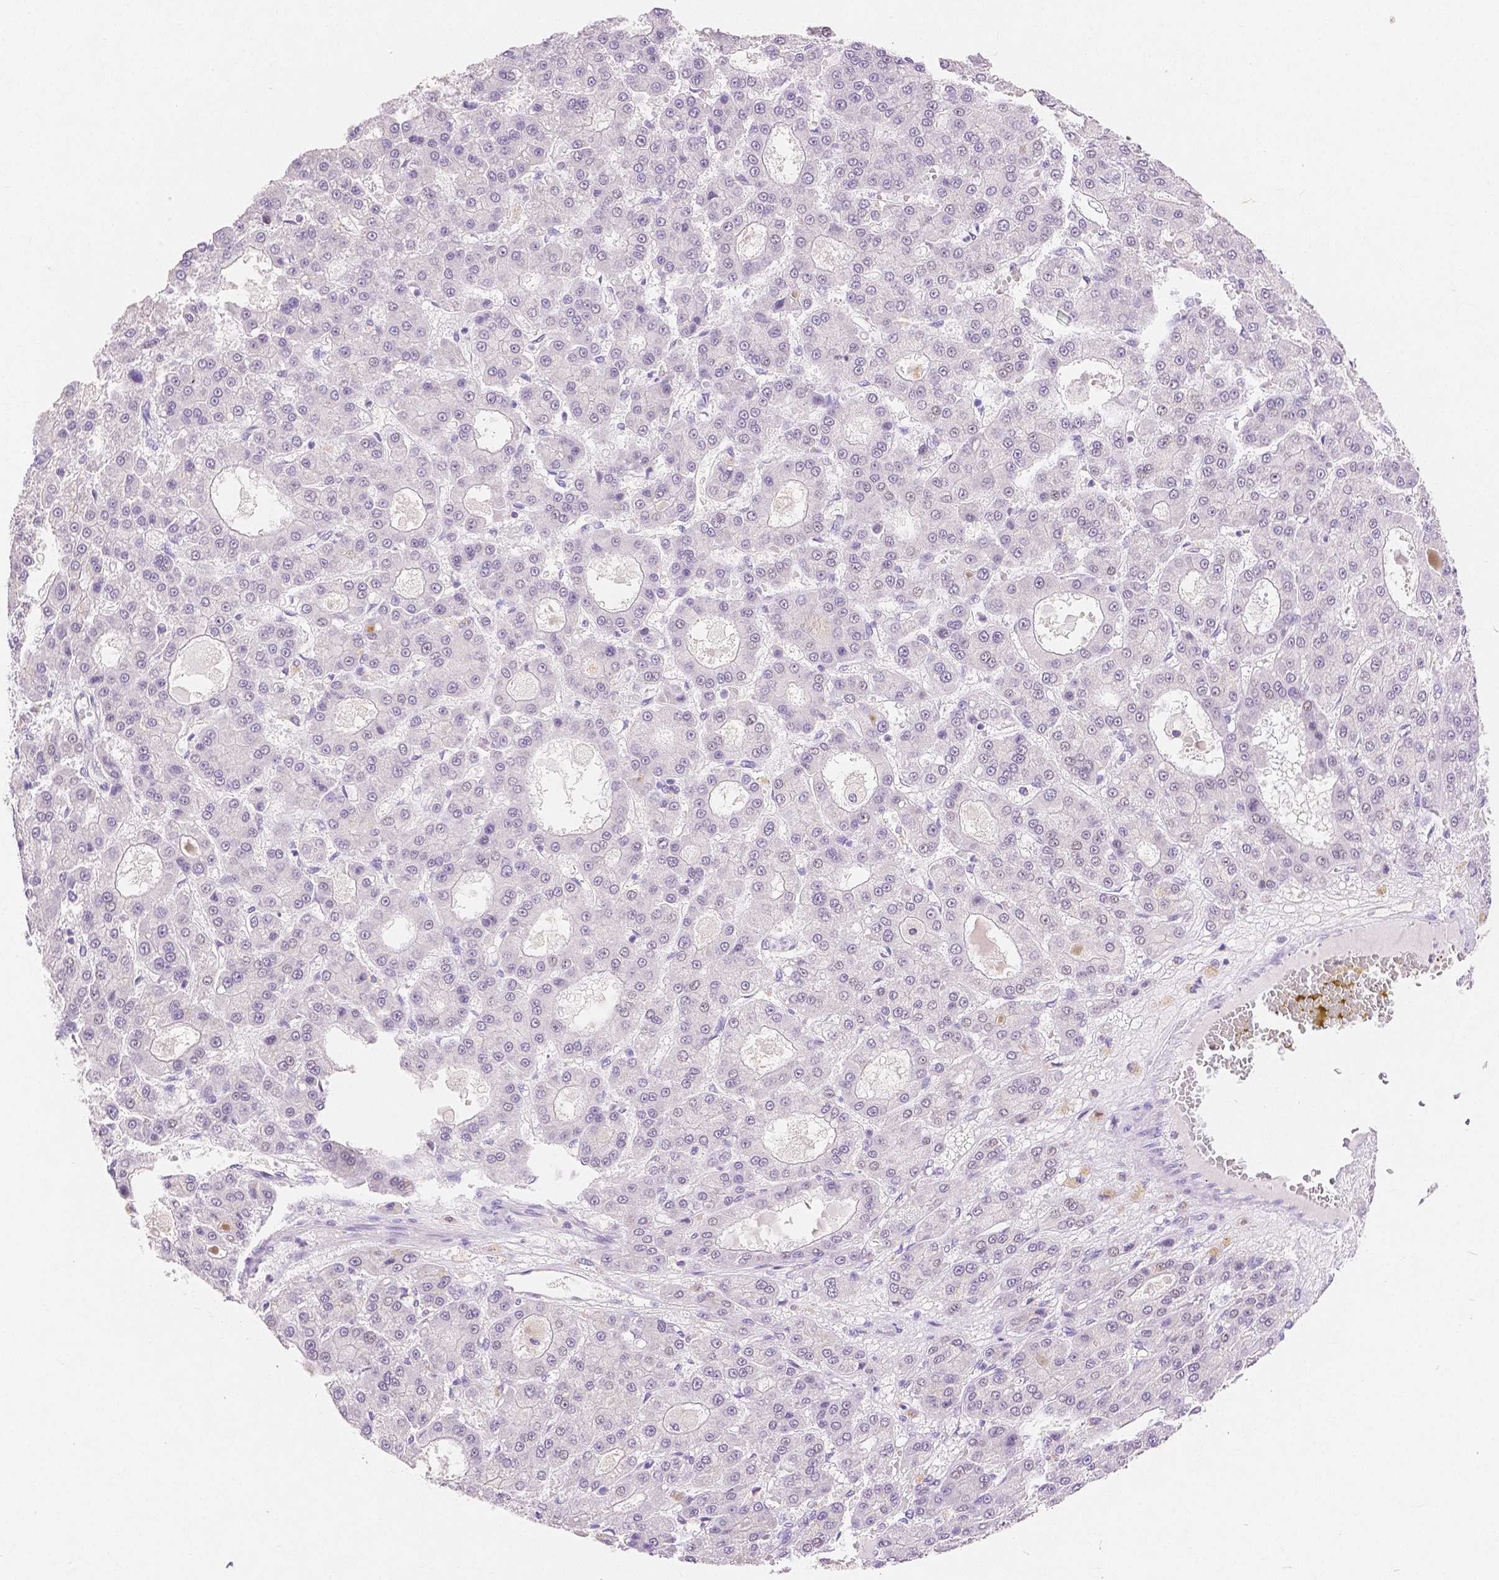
{"staining": {"intensity": "negative", "quantity": "none", "location": "none"}, "tissue": "liver cancer", "cell_type": "Tumor cells", "image_type": "cancer", "snomed": [{"axis": "morphology", "description": "Carcinoma, Hepatocellular, NOS"}, {"axis": "topography", "description": "Liver"}], "caption": "Immunohistochemistry (IHC) micrograph of neoplastic tissue: liver hepatocellular carcinoma stained with DAB (3,3'-diaminobenzidine) reveals no significant protein expression in tumor cells.", "gene": "HNF1B", "patient": {"sex": "male", "age": 70}}